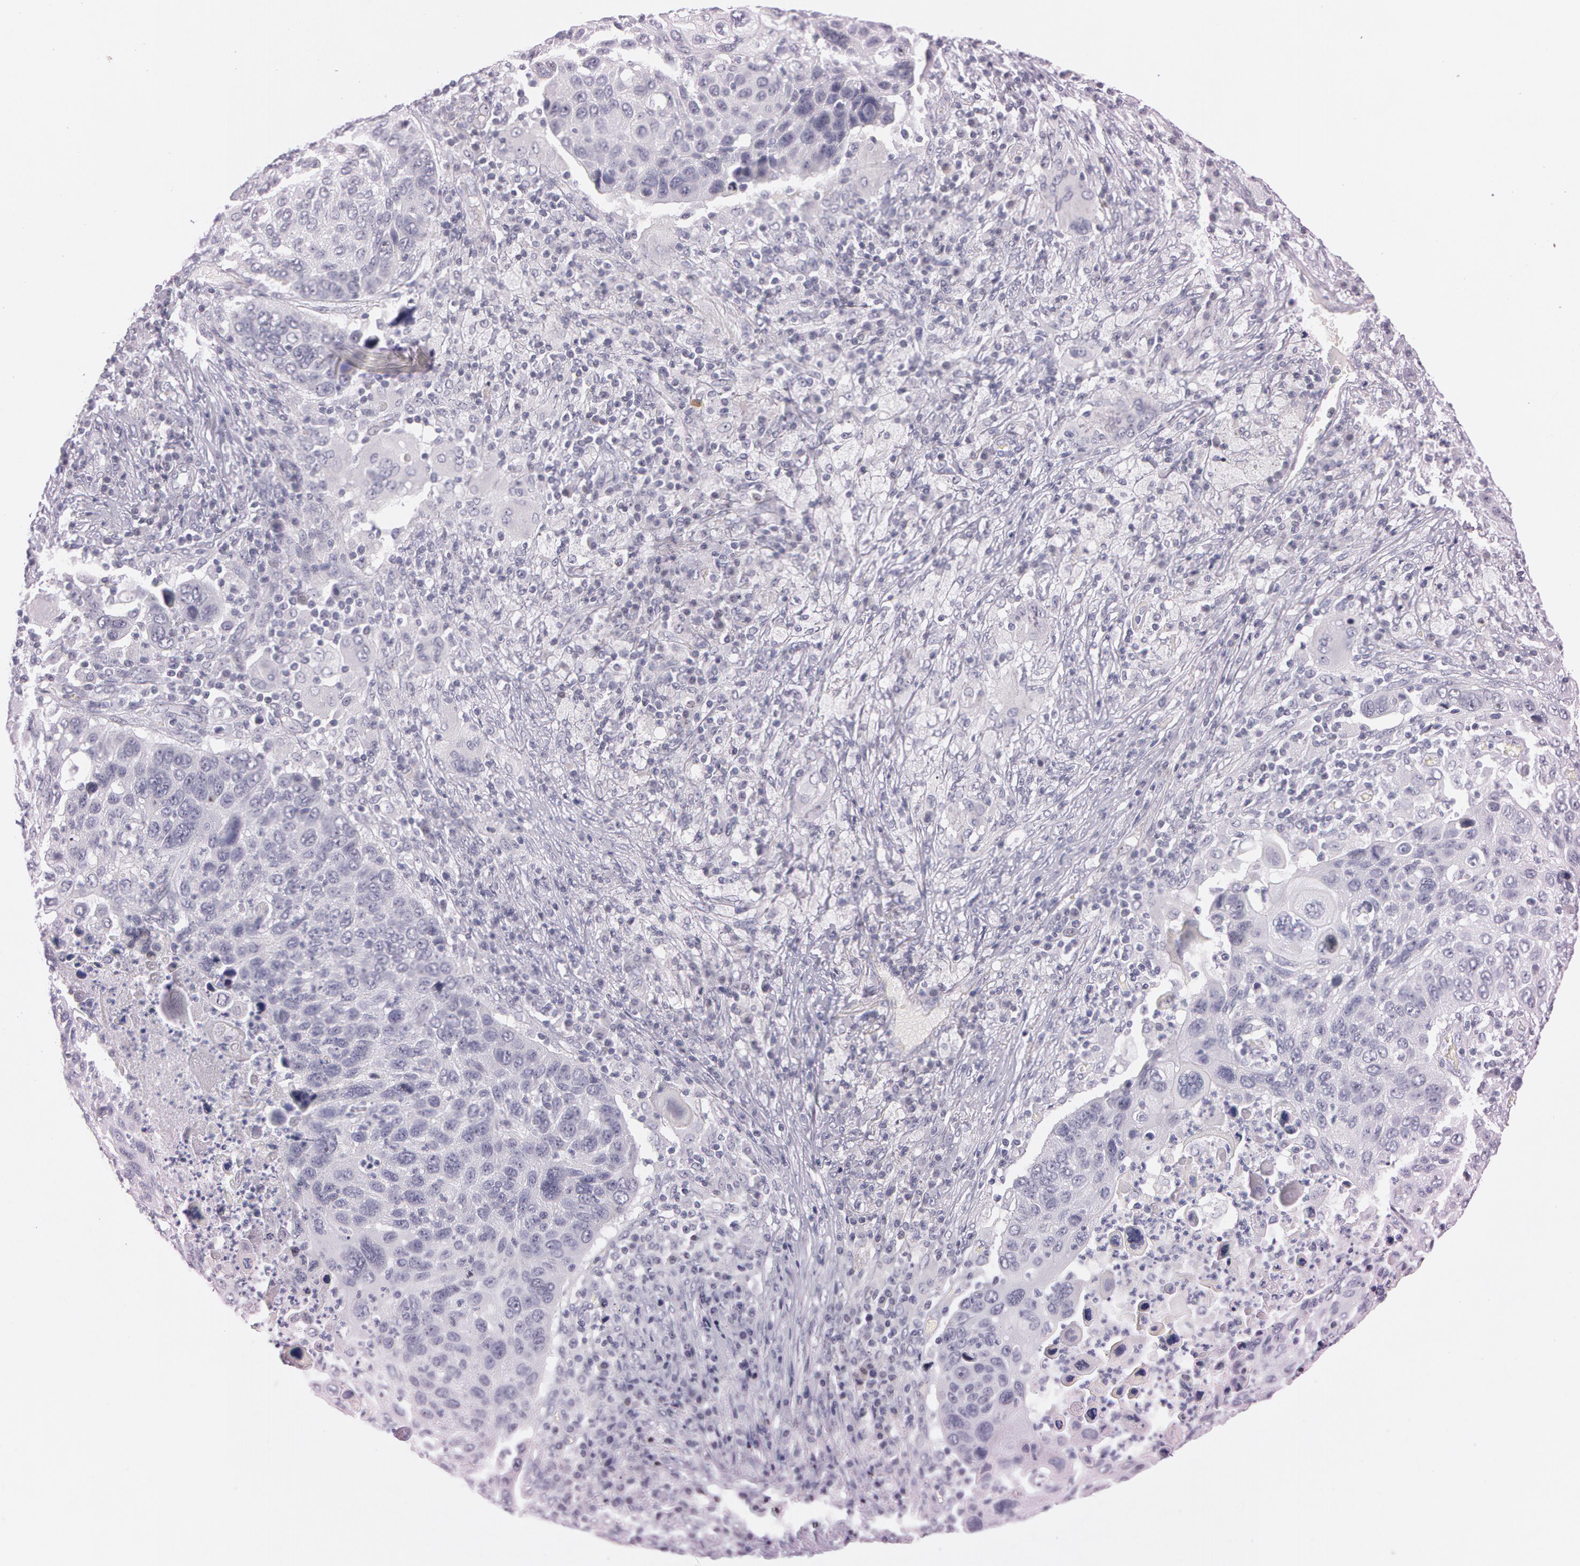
{"staining": {"intensity": "negative", "quantity": "none", "location": "none"}, "tissue": "lung cancer", "cell_type": "Tumor cells", "image_type": "cancer", "snomed": [{"axis": "morphology", "description": "Squamous cell carcinoma, NOS"}, {"axis": "topography", "description": "Lung"}], "caption": "A high-resolution micrograph shows immunohistochemistry (IHC) staining of lung cancer, which reveals no significant expression in tumor cells.", "gene": "FBL", "patient": {"sex": "male", "age": 68}}